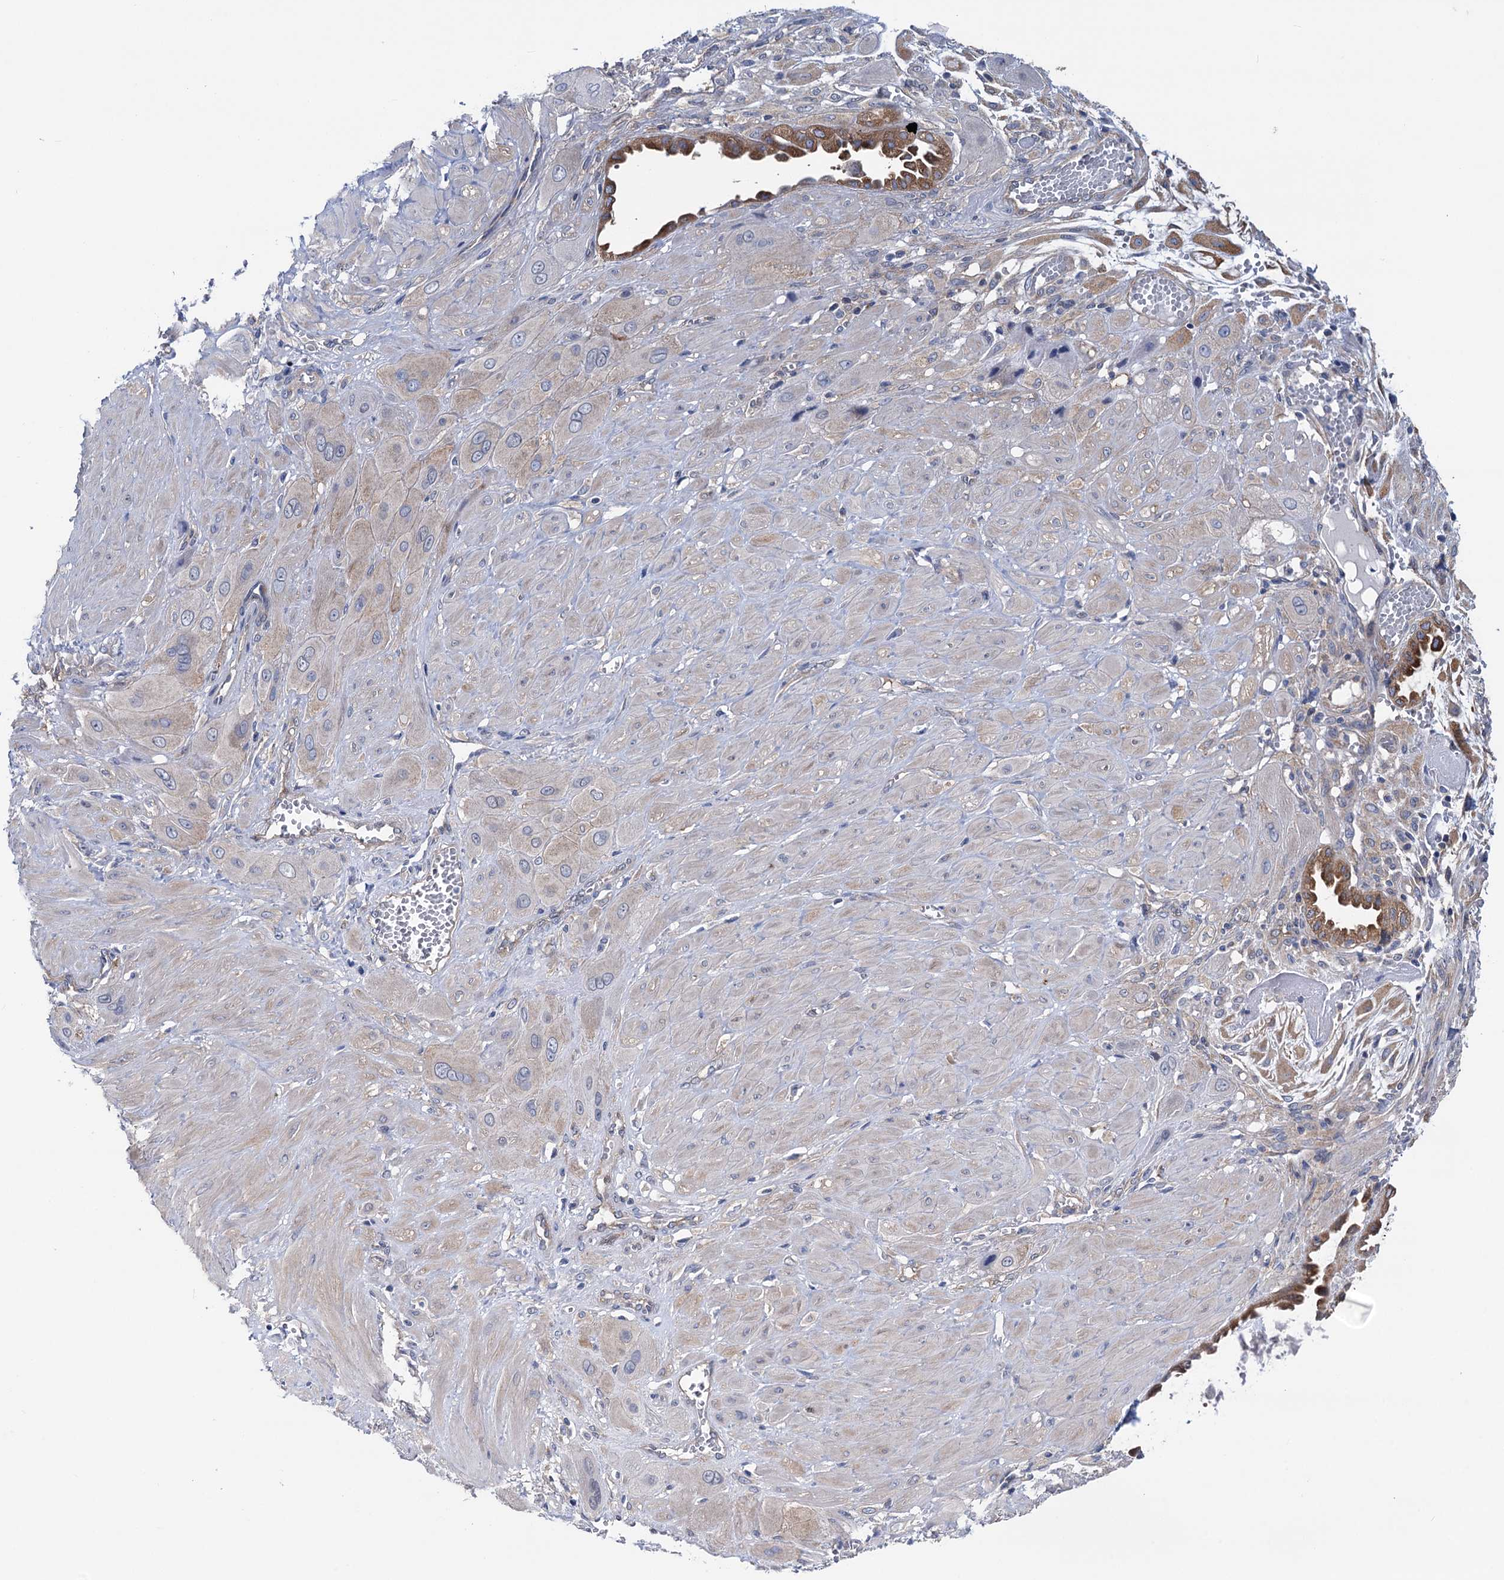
{"staining": {"intensity": "negative", "quantity": "none", "location": "none"}, "tissue": "cervical cancer", "cell_type": "Tumor cells", "image_type": "cancer", "snomed": [{"axis": "morphology", "description": "Squamous cell carcinoma, NOS"}, {"axis": "topography", "description": "Cervix"}], "caption": "IHC of human cervical cancer (squamous cell carcinoma) demonstrates no positivity in tumor cells.", "gene": "ZNRD2", "patient": {"sex": "female", "age": 34}}